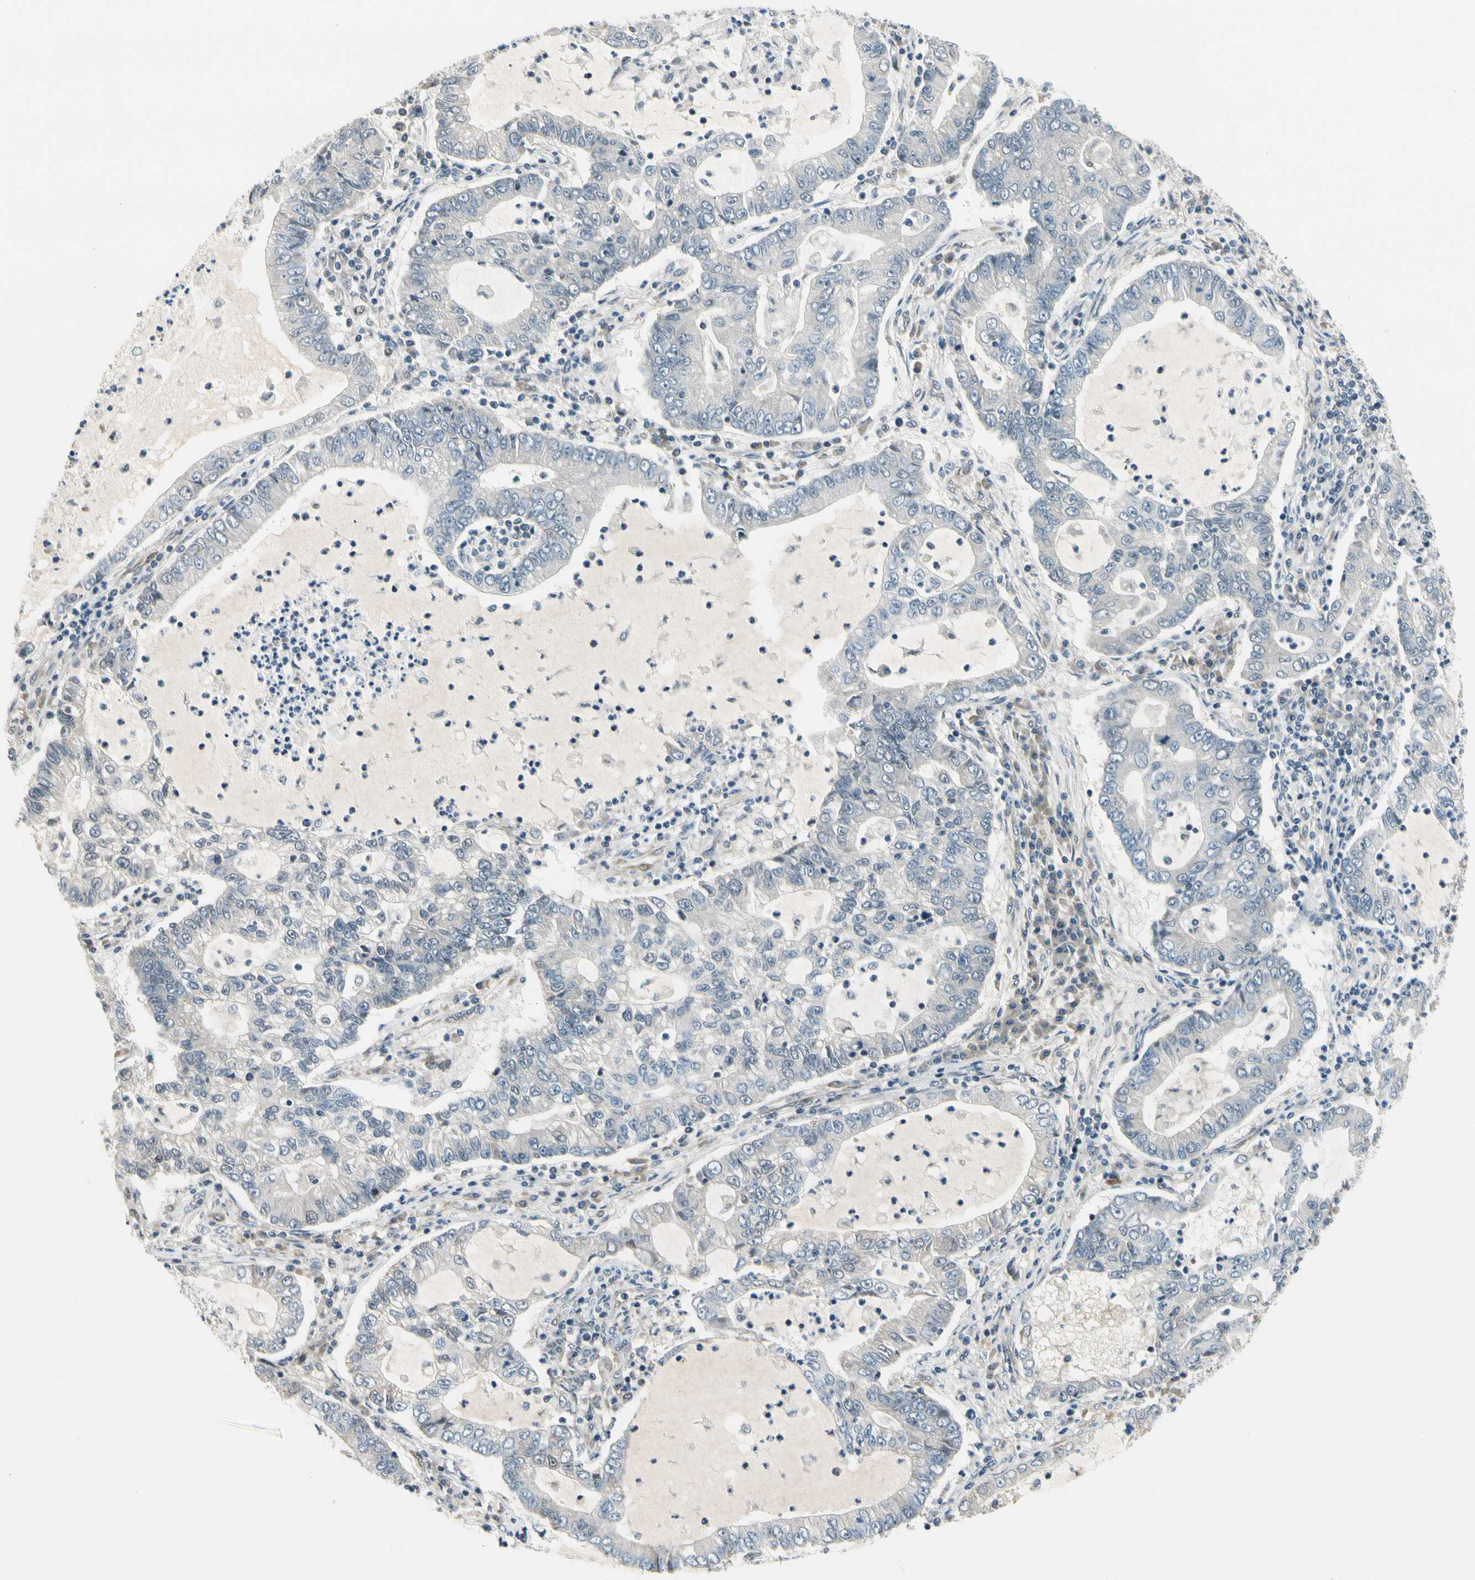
{"staining": {"intensity": "negative", "quantity": "none", "location": "none"}, "tissue": "lung cancer", "cell_type": "Tumor cells", "image_type": "cancer", "snomed": [{"axis": "morphology", "description": "Adenocarcinoma, NOS"}, {"axis": "topography", "description": "Lung"}], "caption": "IHC of human lung cancer exhibits no positivity in tumor cells.", "gene": "SVBP", "patient": {"sex": "female", "age": 51}}